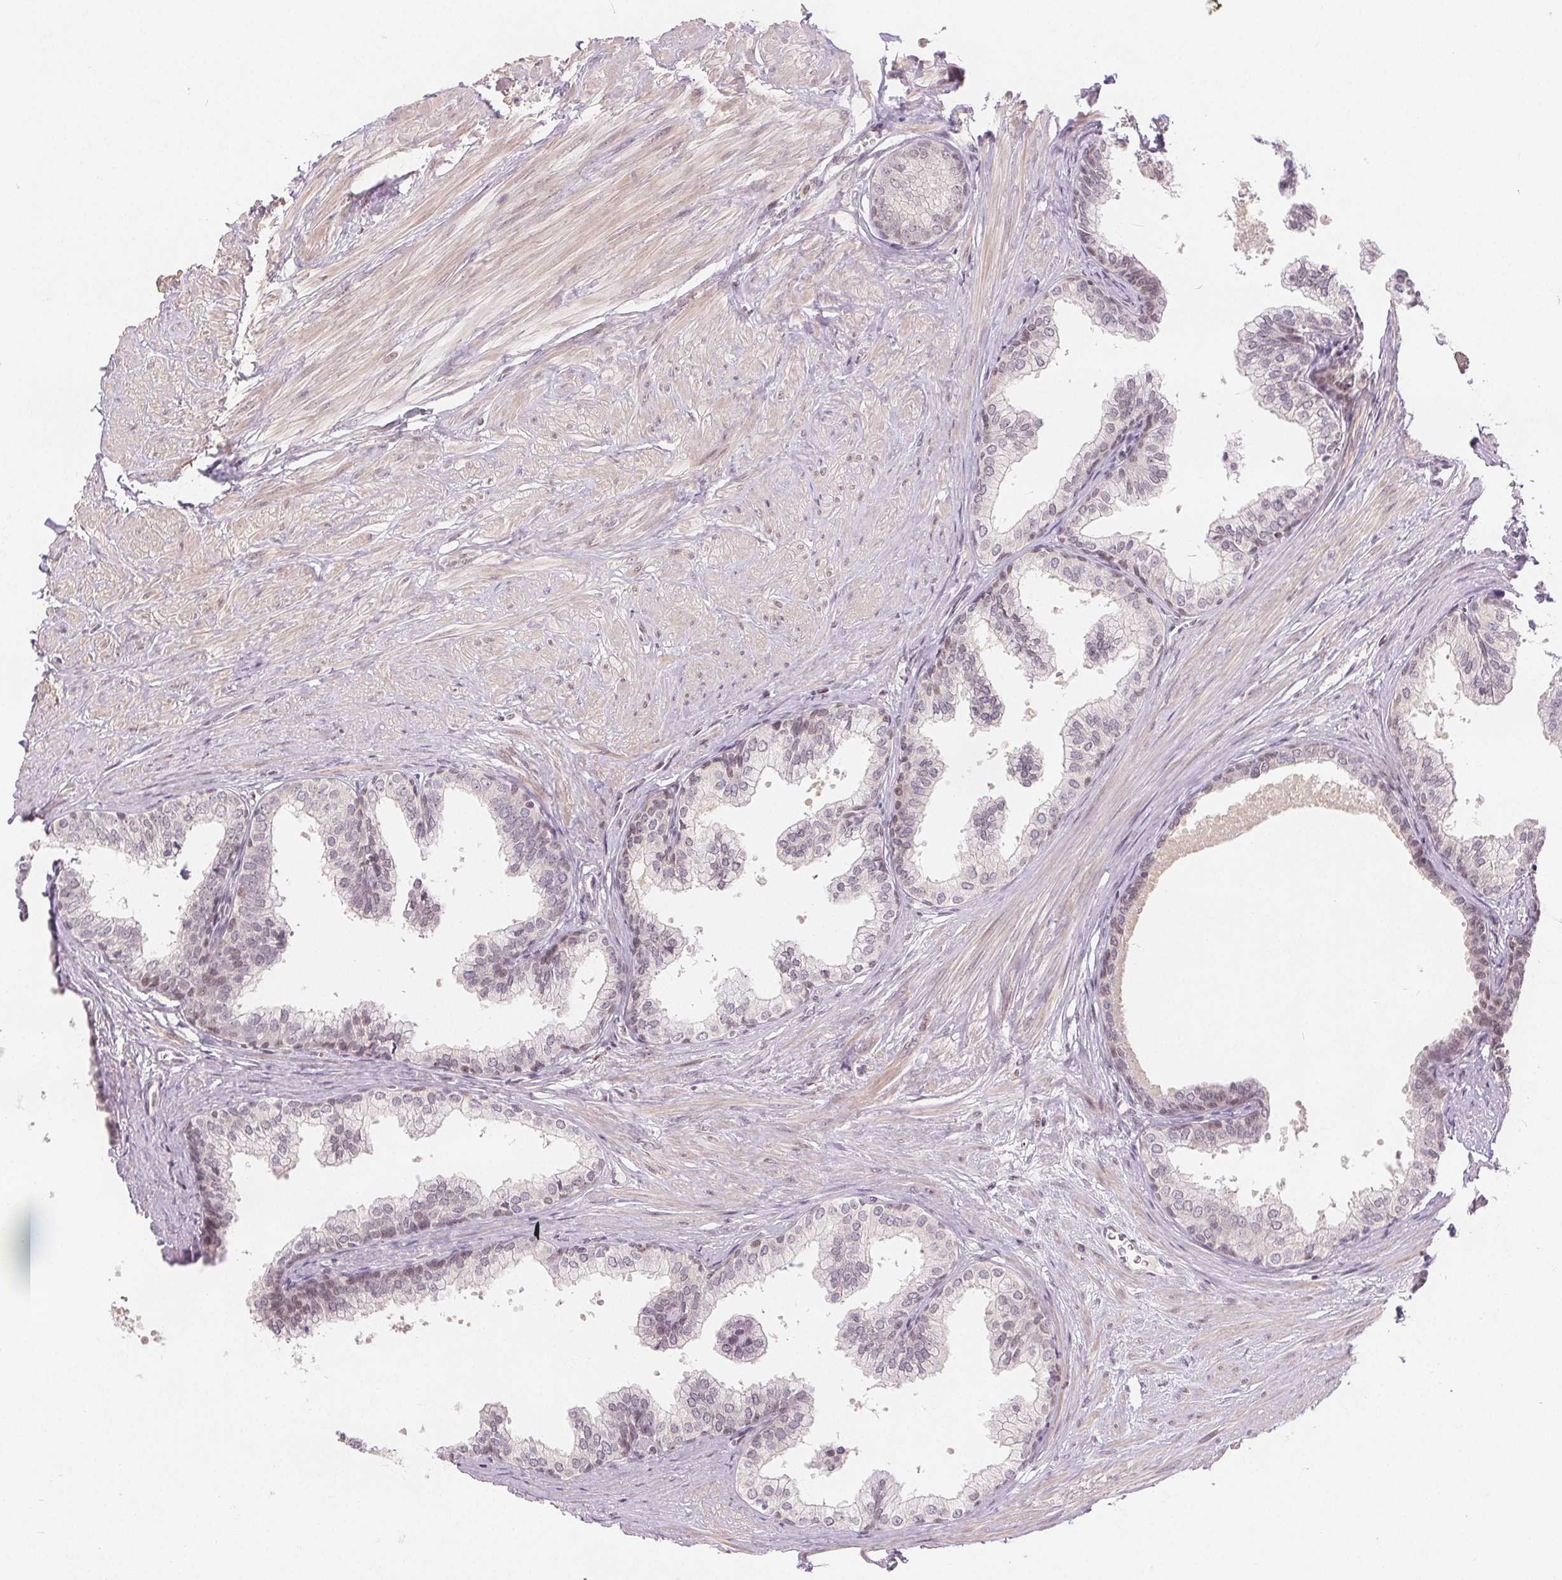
{"staining": {"intensity": "weak", "quantity": "25%-75%", "location": "nuclear"}, "tissue": "prostate", "cell_type": "Glandular cells", "image_type": "normal", "snomed": [{"axis": "morphology", "description": "Normal tissue, NOS"}, {"axis": "topography", "description": "Prostate"}, {"axis": "topography", "description": "Peripheral nerve tissue"}], "caption": "Protein positivity by IHC demonstrates weak nuclear expression in about 25%-75% of glandular cells in unremarkable prostate. Using DAB (brown) and hematoxylin (blue) stains, captured at high magnification using brightfield microscopy.", "gene": "DEK", "patient": {"sex": "male", "age": 55}}